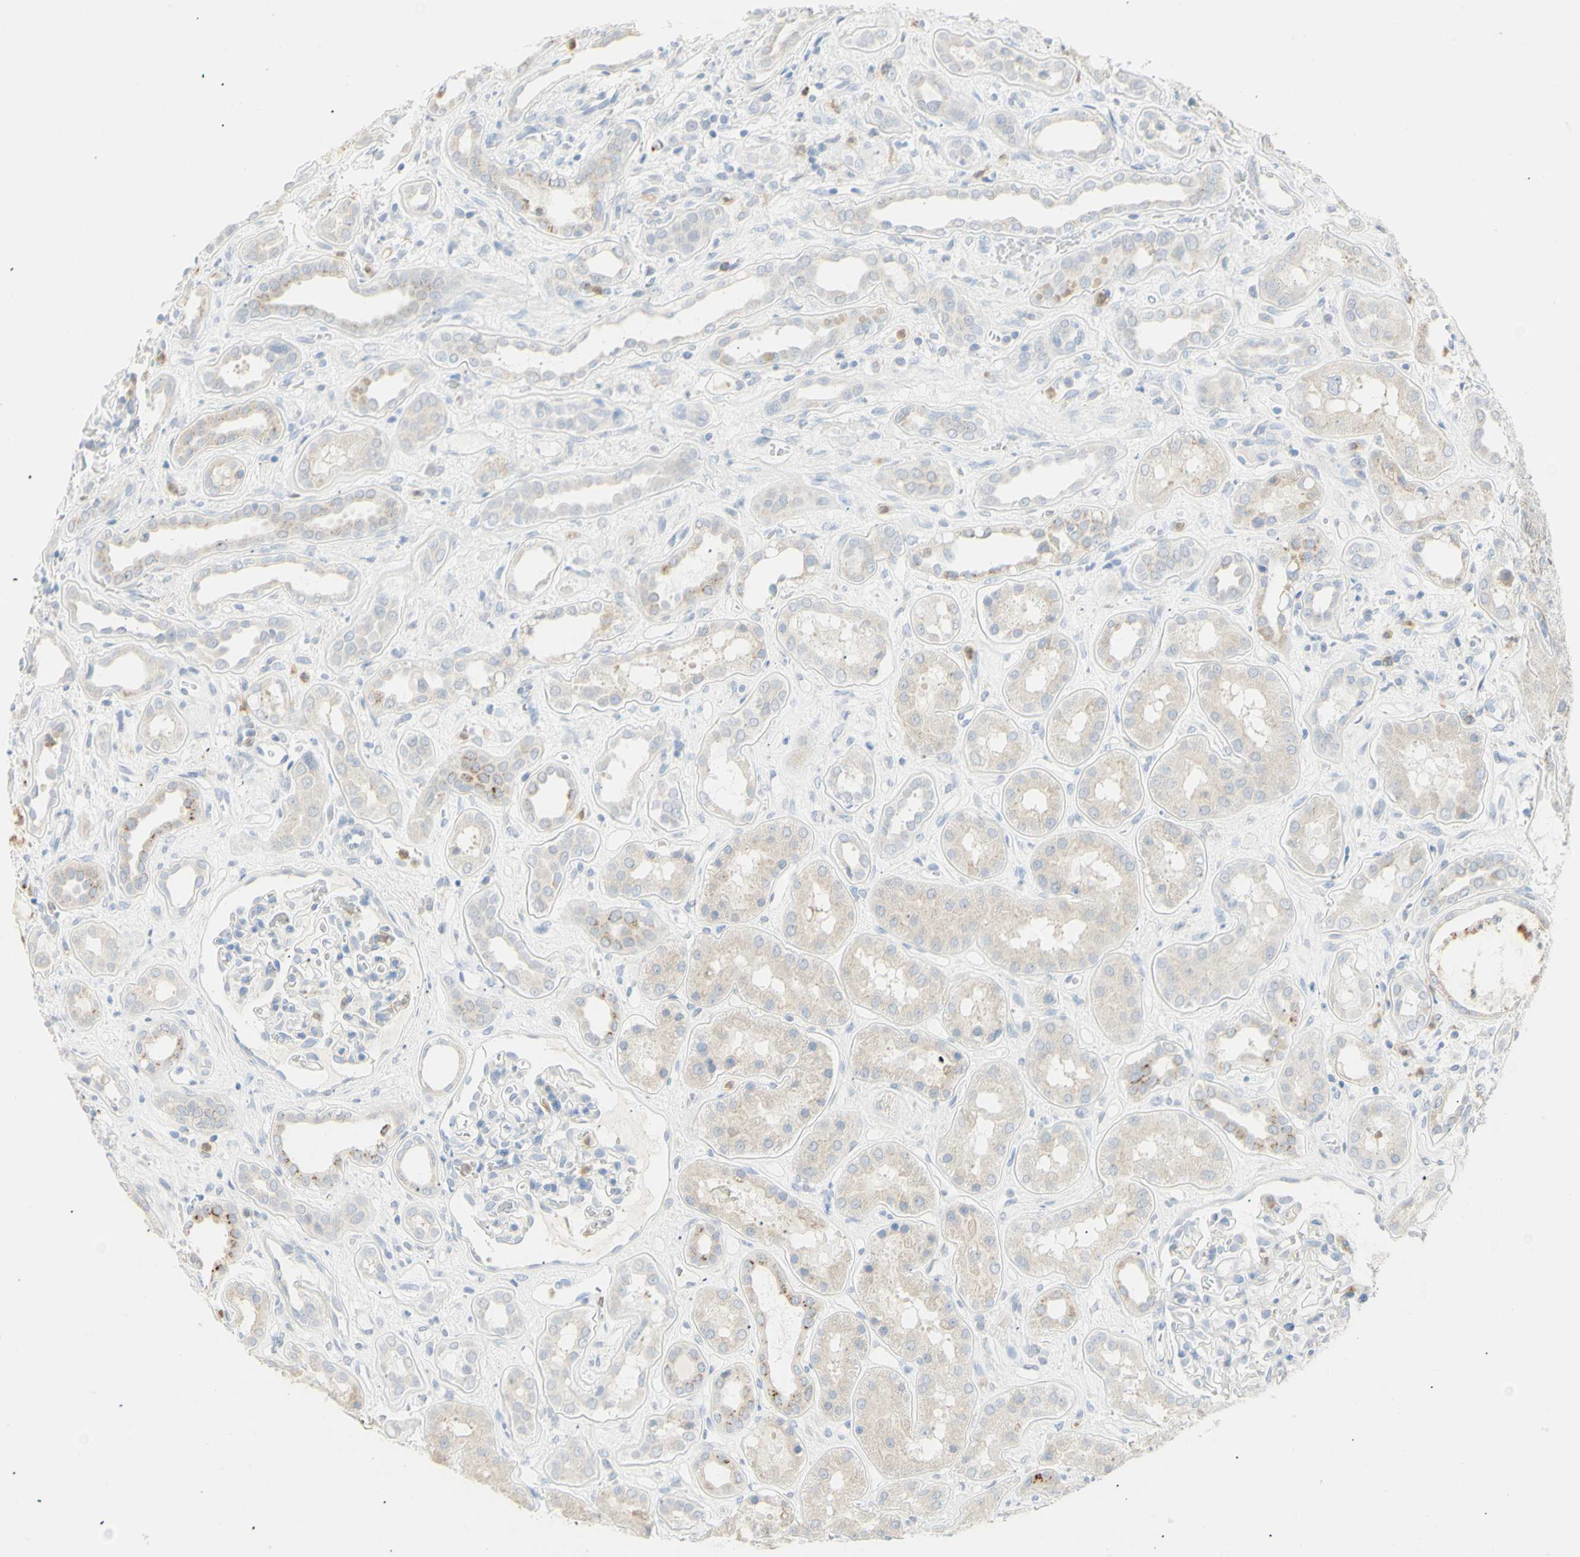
{"staining": {"intensity": "moderate", "quantity": "<25%", "location": "cytoplasmic/membranous"}, "tissue": "kidney", "cell_type": "Cells in glomeruli", "image_type": "normal", "snomed": [{"axis": "morphology", "description": "Normal tissue, NOS"}, {"axis": "topography", "description": "Kidney"}], "caption": "Kidney stained with DAB (3,3'-diaminobenzidine) immunohistochemistry reveals low levels of moderate cytoplasmic/membranous staining in approximately <25% of cells in glomeruli. The staining was performed using DAB to visualize the protein expression in brown, while the nuclei were stained in blue with hematoxylin (Magnification: 20x).", "gene": "B4GALNT3", "patient": {"sex": "male", "age": 59}}